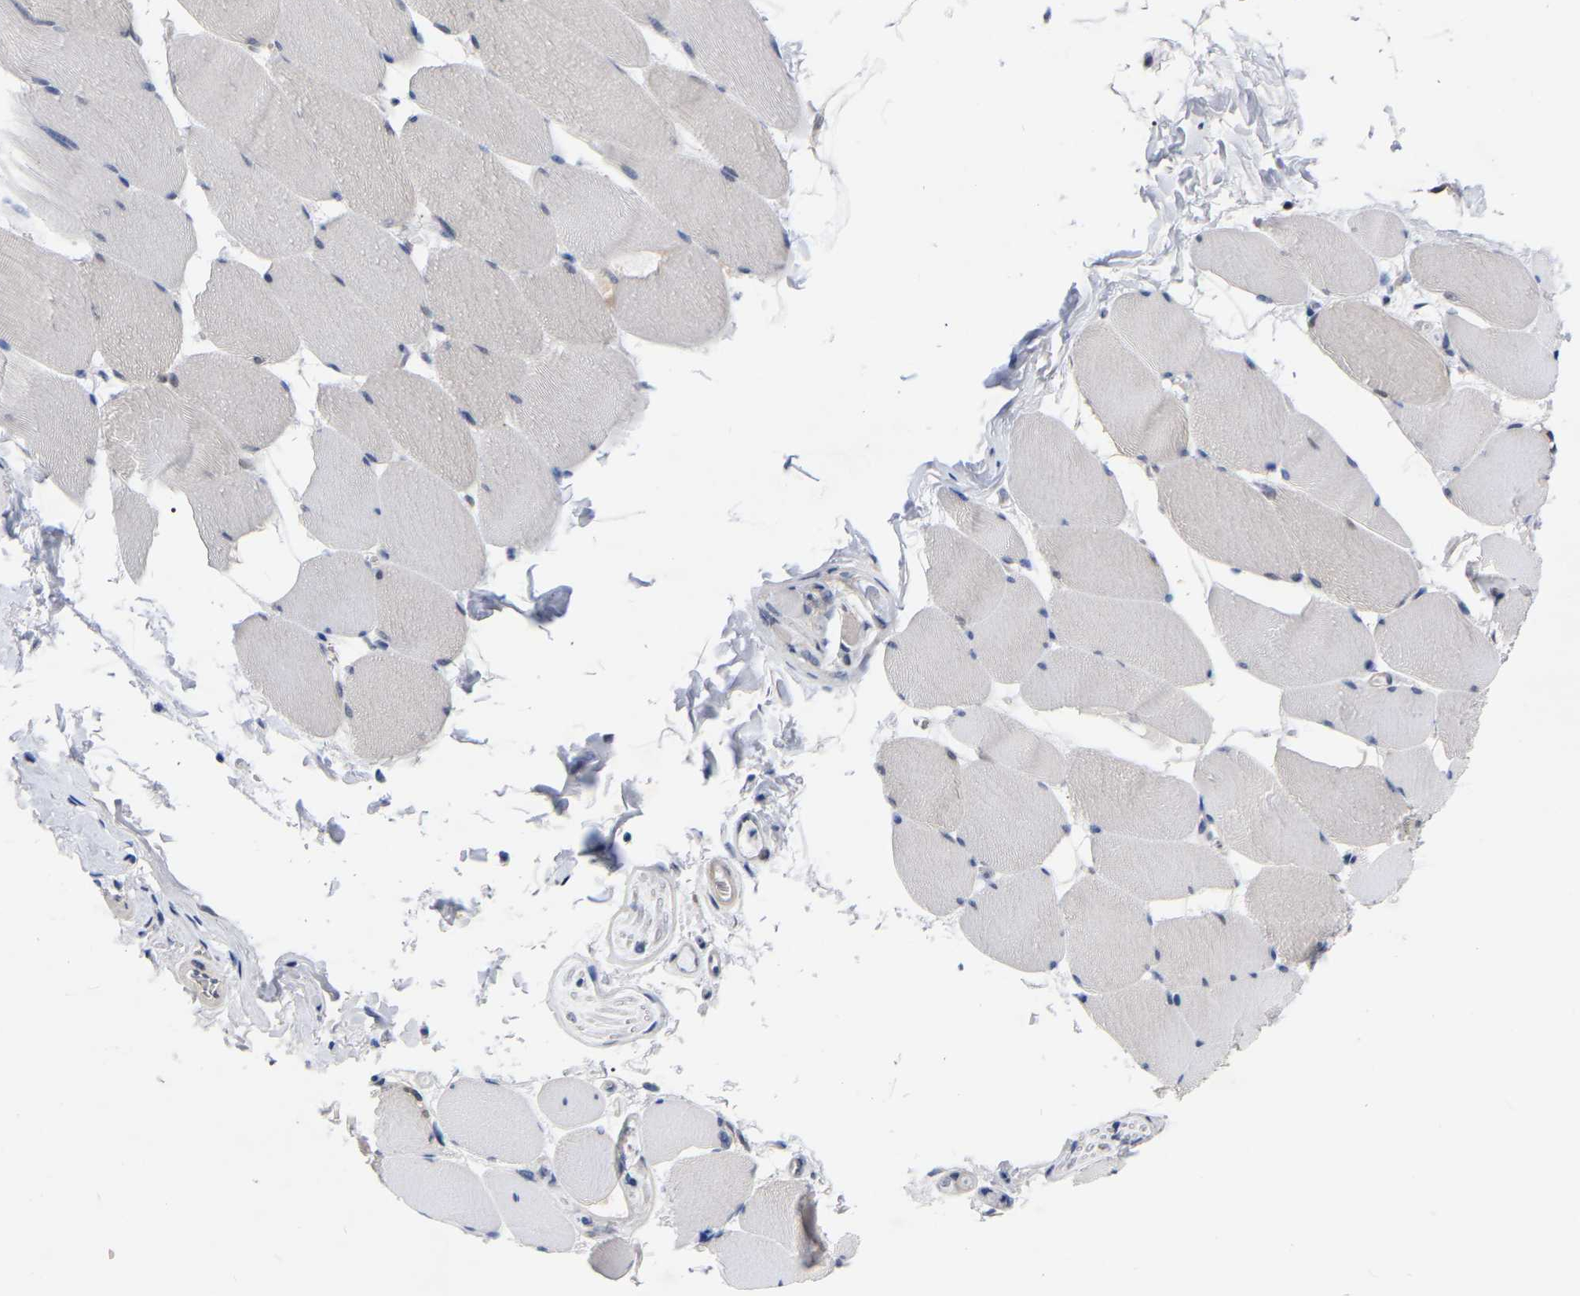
{"staining": {"intensity": "weak", "quantity": "<25%", "location": "cytoplasmic/membranous,nuclear"}, "tissue": "skeletal muscle", "cell_type": "Myocytes", "image_type": "normal", "snomed": [{"axis": "morphology", "description": "Normal tissue, NOS"}, {"axis": "topography", "description": "Skeletal muscle"}], "caption": "A photomicrograph of skeletal muscle stained for a protein displays no brown staining in myocytes.", "gene": "UBE4B", "patient": {"sex": "male", "age": 62}}